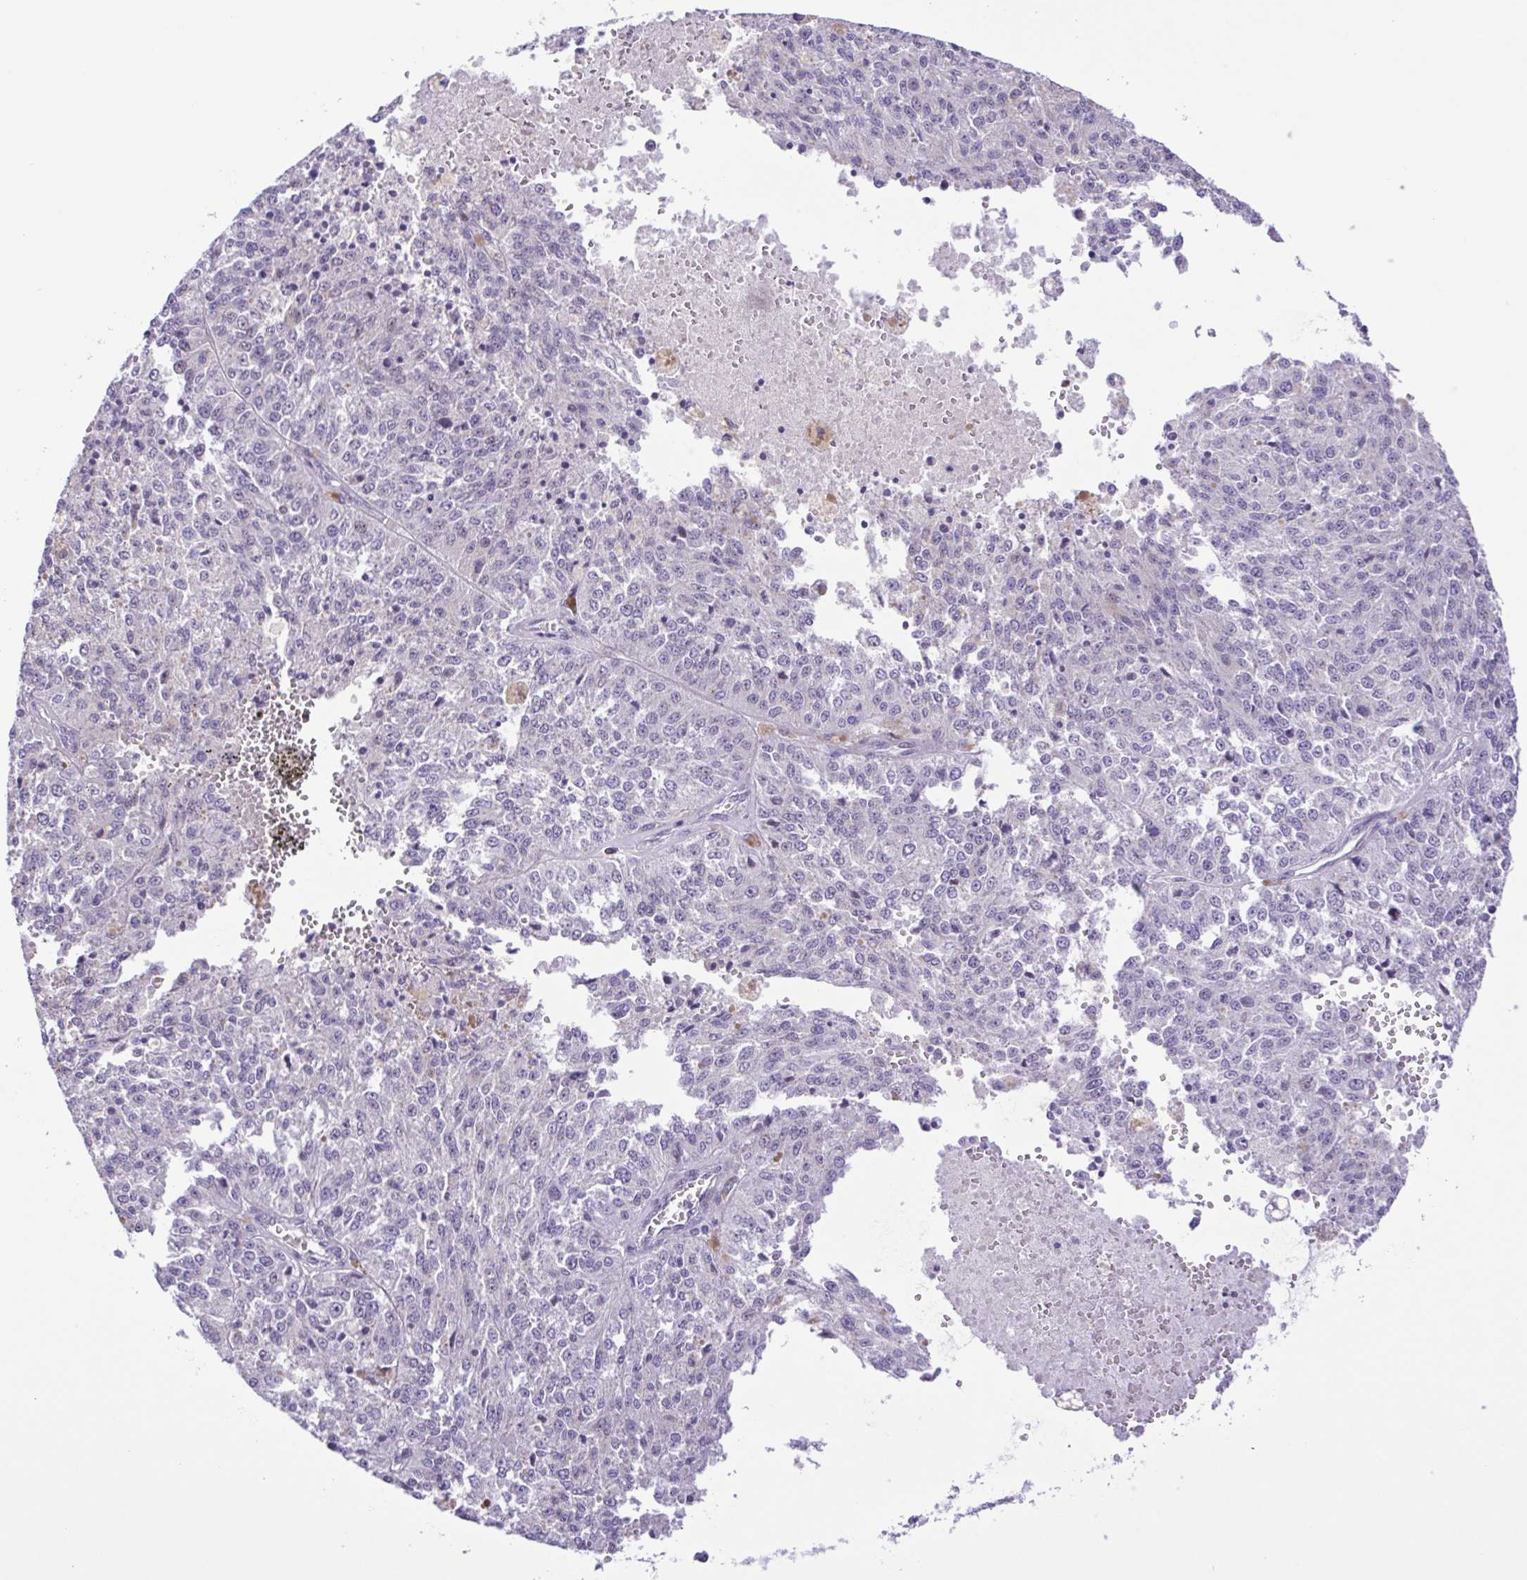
{"staining": {"intensity": "negative", "quantity": "none", "location": "none"}, "tissue": "melanoma", "cell_type": "Tumor cells", "image_type": "cancer", "snomed": [{"axis": "morphology", "description": "Malignant melanoma, Metastatic site"}, {"axis": "topography", "description": "Lymph node"}], "caption": "Immunohistochemistry (IHC) micrograph of neoplastic tissue: melanoma stained with DAB (3,3'-diaminobenzidine) shows no significant protein positivity in tumor cells.", "gene": "TGM3", "patient": {"sex": "female", "age": 64}}